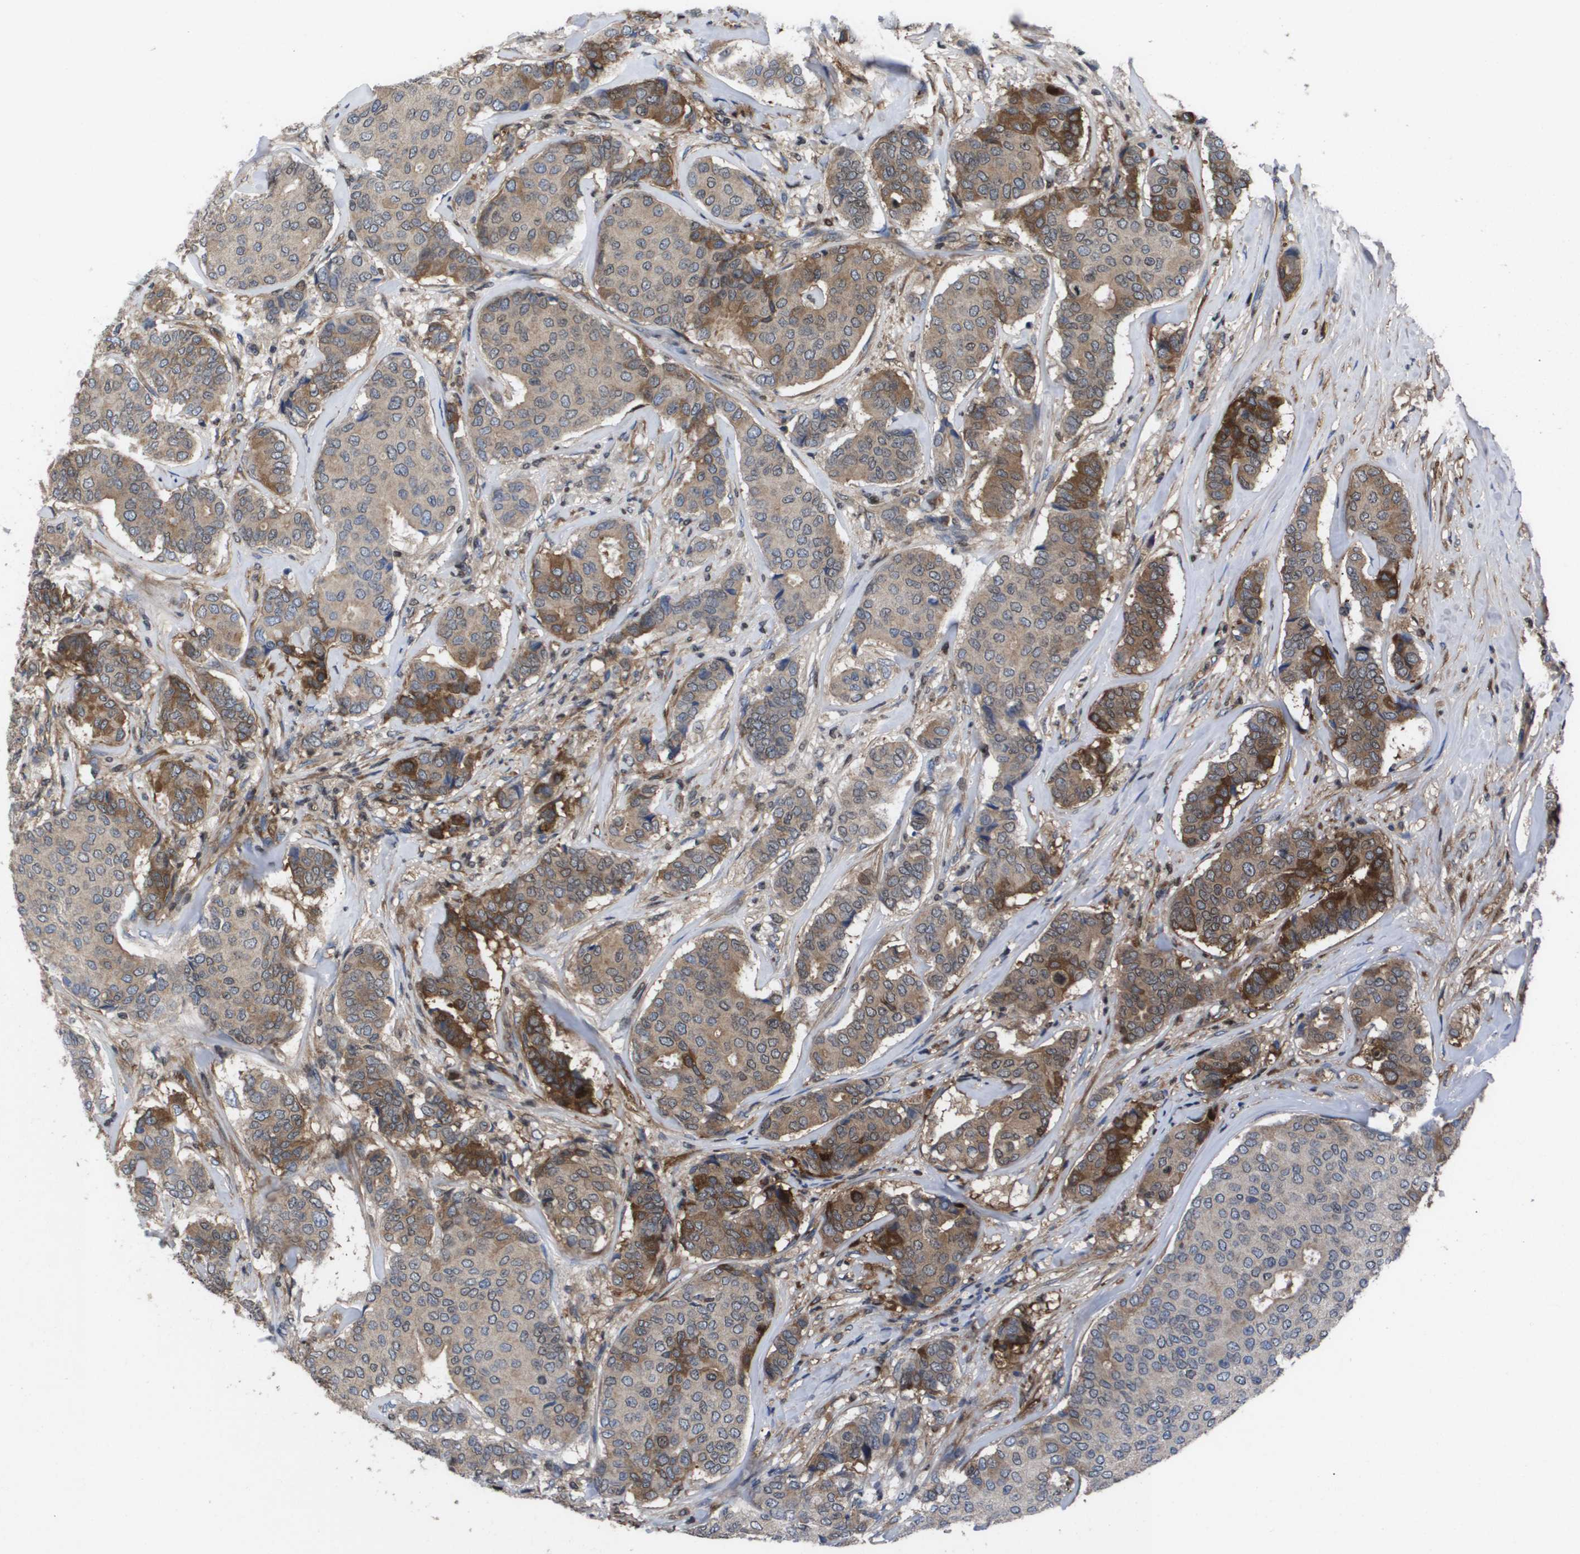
{"staining": {"intensity": "strong", "quantity": "<25%", "location": "cytoplasmic/membranous"}, "tissue": "breast cancer", "cell_type": "Tumor cells", "image_type": "cancer", "snomed": [{"axis": "morphology", "description": "Duct carcinoma"}, {"axis": "topography", "description": "Breast"}], "caption": "Immunohistochemical staining of human infiltrating ductal carcinoma (breast) shows strong cytoplasmic/membranous protein expression in about <25% of tumor cells.", "gene": "SERPINA6", "patient": {"sex": "female", "age": 75}}